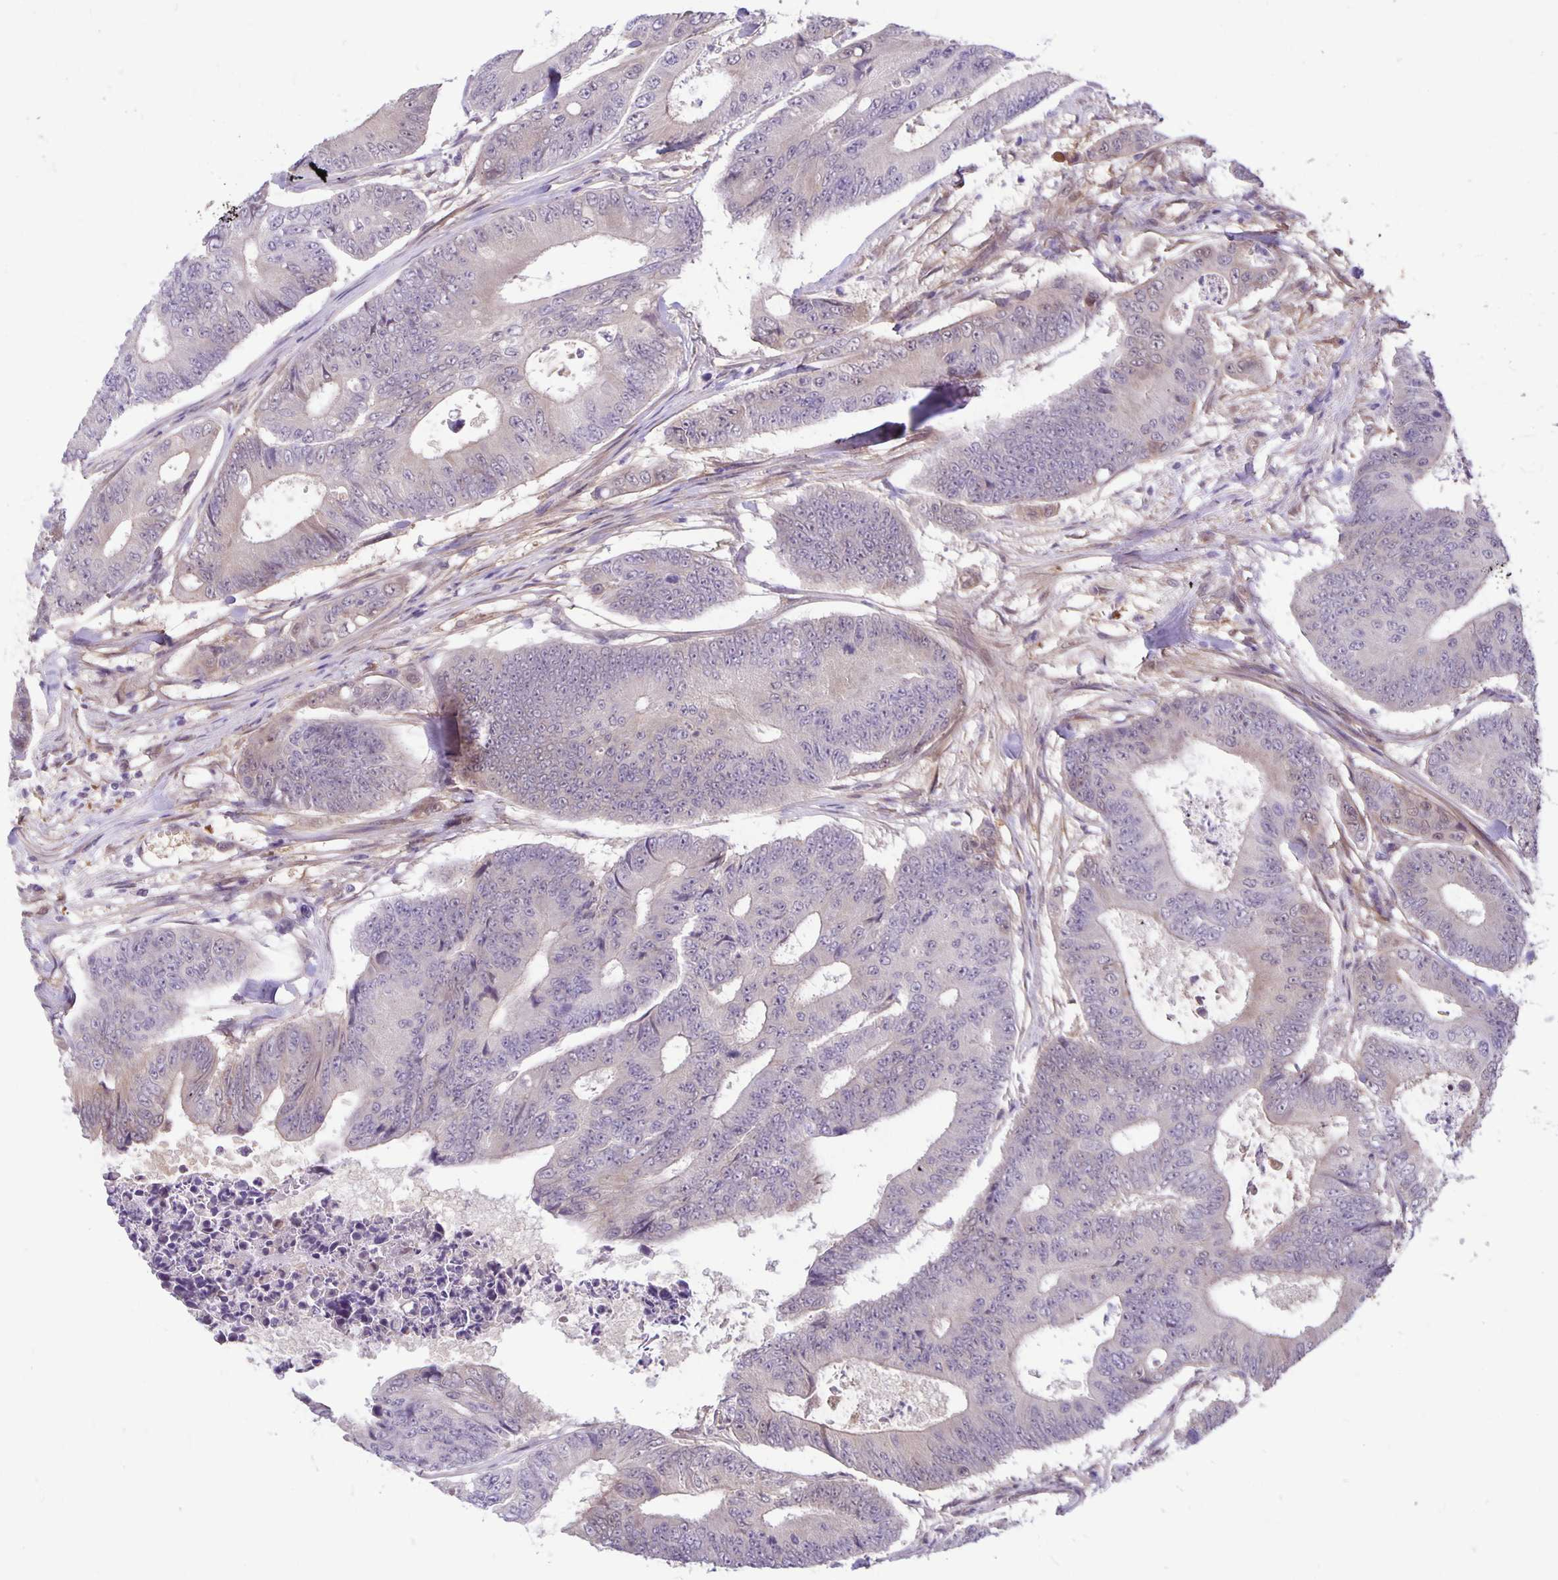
{"staining": {"intensity": "negative", "quantity": "none", "location": "none"}, "tissue": "colorectal cancer", "cell_type": "Tumor cells", "image_type": "cancer", "snomed": [{"axis": "morphology", "description": "Adenocarcinoma, NOS"}, {"axis": "topography", "description": "Colon"}], "caption": "This image is of adenocarcinoma (colorectal) stained with immunohistochemistry (IHC) to label a protein in brown with the nuclei are counter-stained blue. There is no expression in tumor cells.", "gene": "TAX1BP3", "patient": {"sex": "female", "age": 48}}